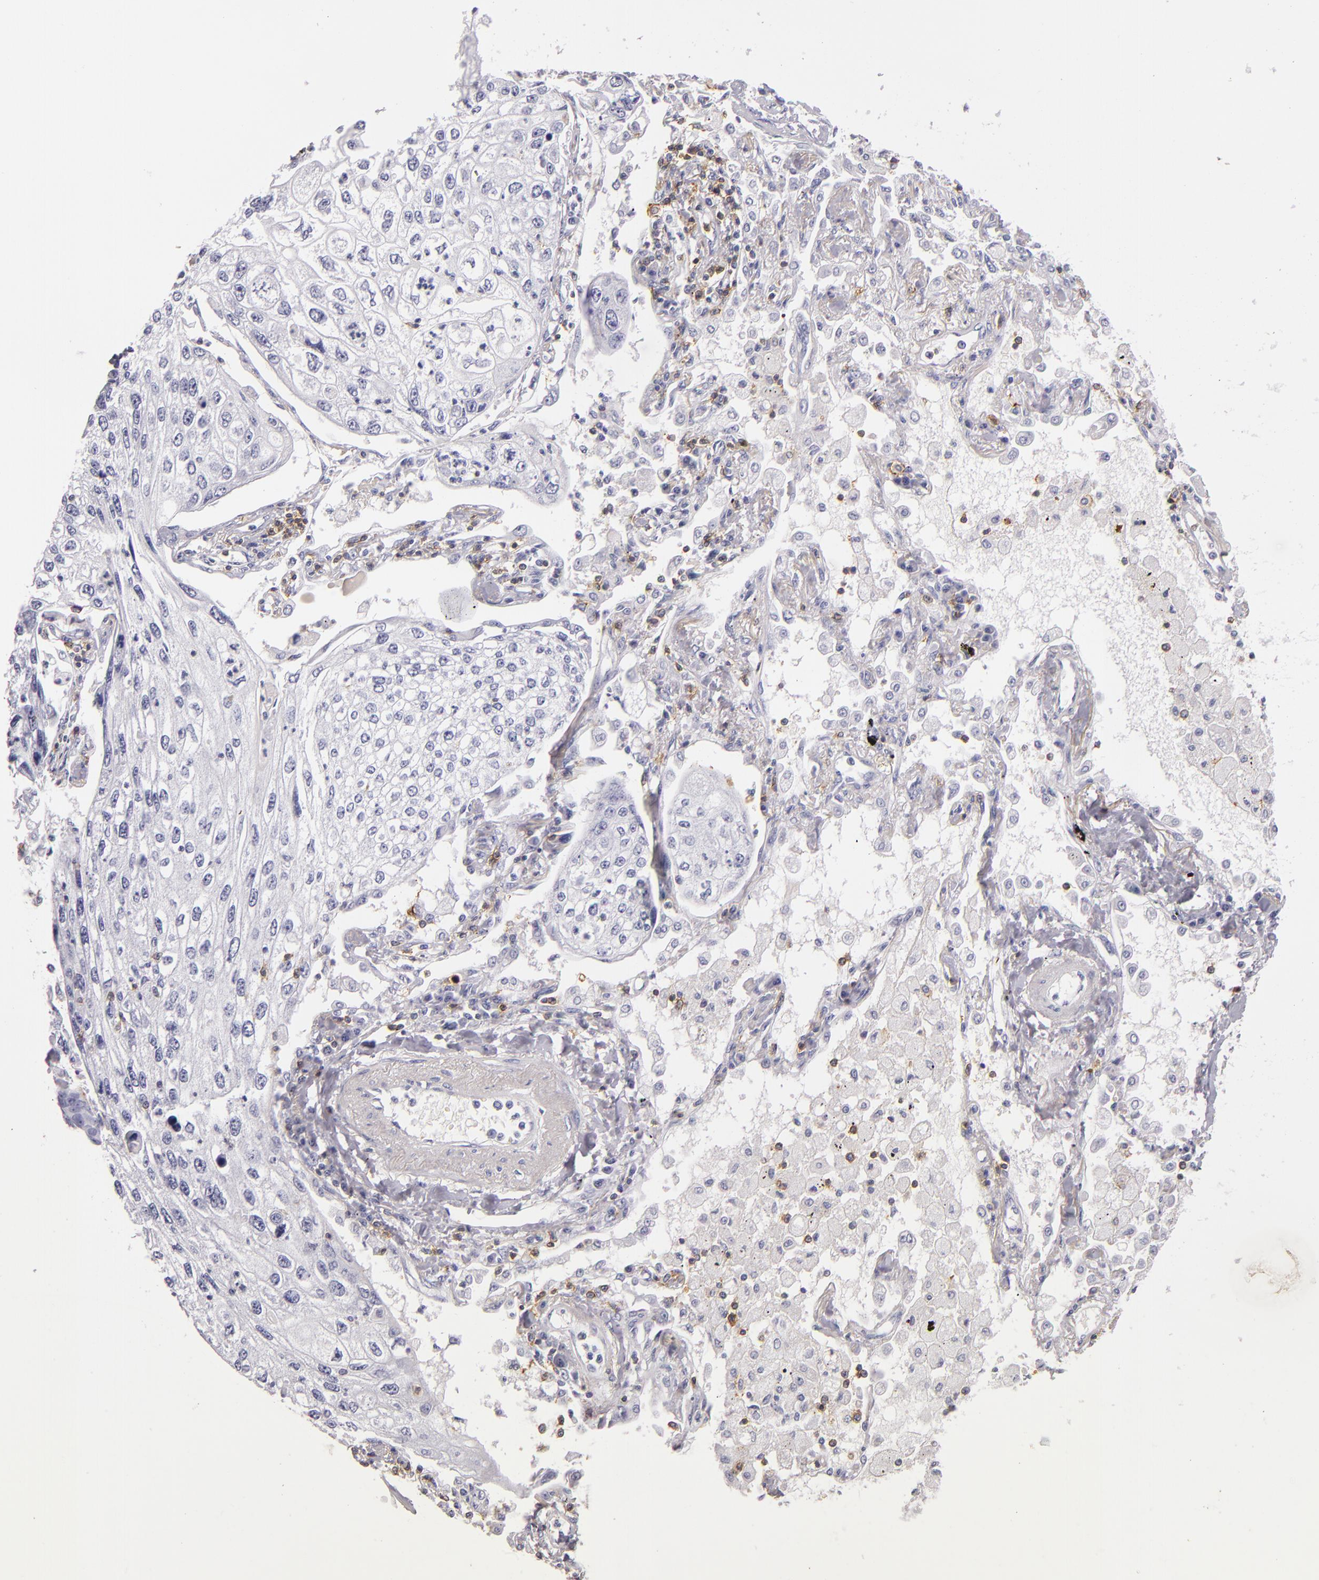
{"staining": {"intensity": "negative", "quantity": "none", "location": "none"}, "tissue": "lung cancer", "cell_type": "Tumor cells", "image_type": "cancer", "snomed": [{"axis": "morphology", "description": "Squamous cell carcinoma, NOS"}, {"axis": "topography", "description": "Lung"}], "caption": "Photomicrograph shows no significant protein positivity in tumor cells of lung cancer (squamous cell carcinoma). (Immunohistochemistry (ihc), brightfield microscopy, high magnification).", "gene": "LAT", "patient": {"sex": "male", "age": 75}}